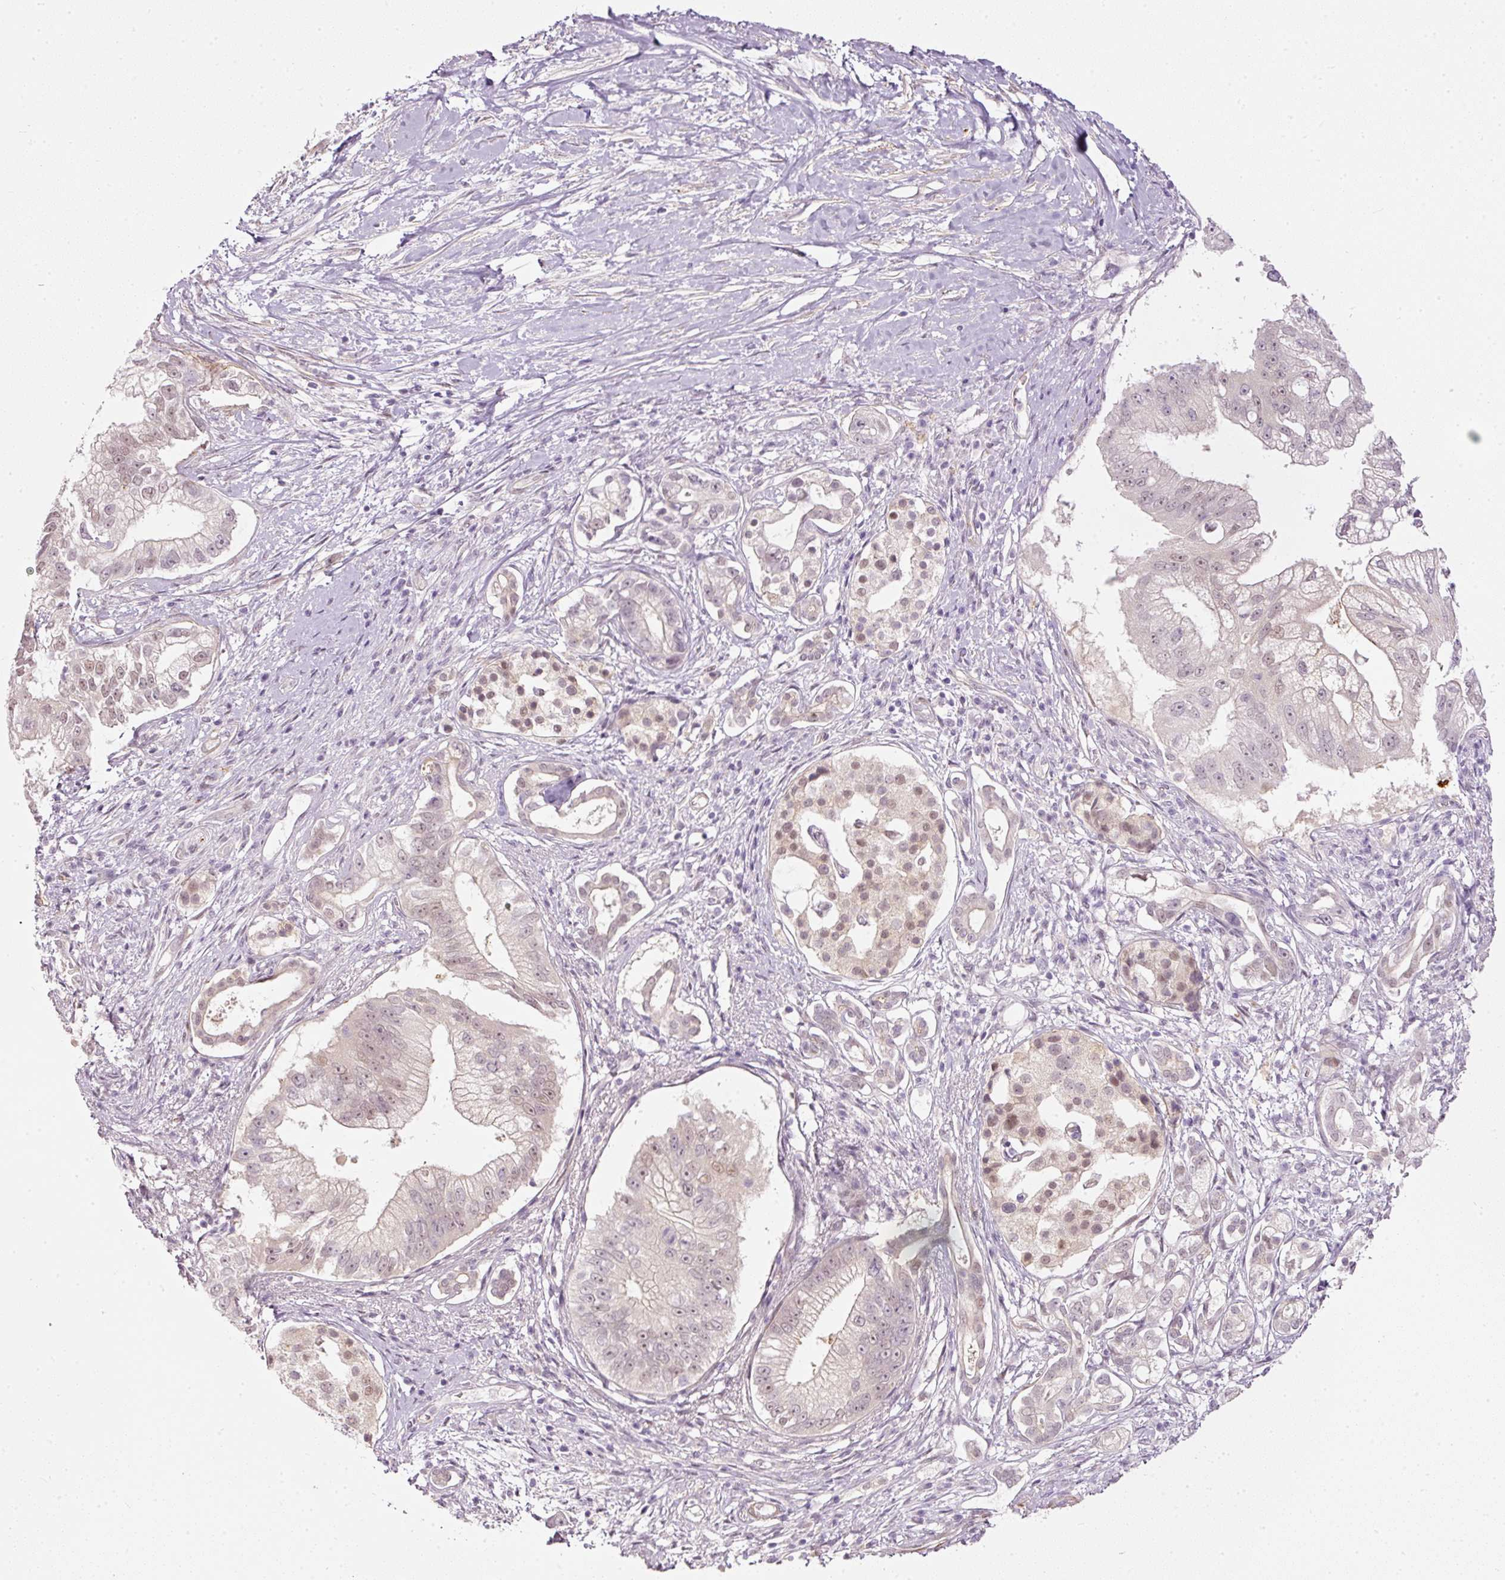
{"staining": {"intensity": "weak", "quantity": "<25%", "location": "nuclear"}, "tissue": "pancreatic cancer", "cell_type": "Tumor cells", "image_type": "cancer", "snomed": [{"axis": "morphology", "description": "Adenocarcinoma, NOS"}, {"axis": "topography", "description": "Pancreas"}], "caption": "Pancreatic cancer stained for a protein using immunohistochemistry demonstrates no expression tumor cells.", "gene": "TOGARAM1", "patient": {"sex": "male", "age": 70}}